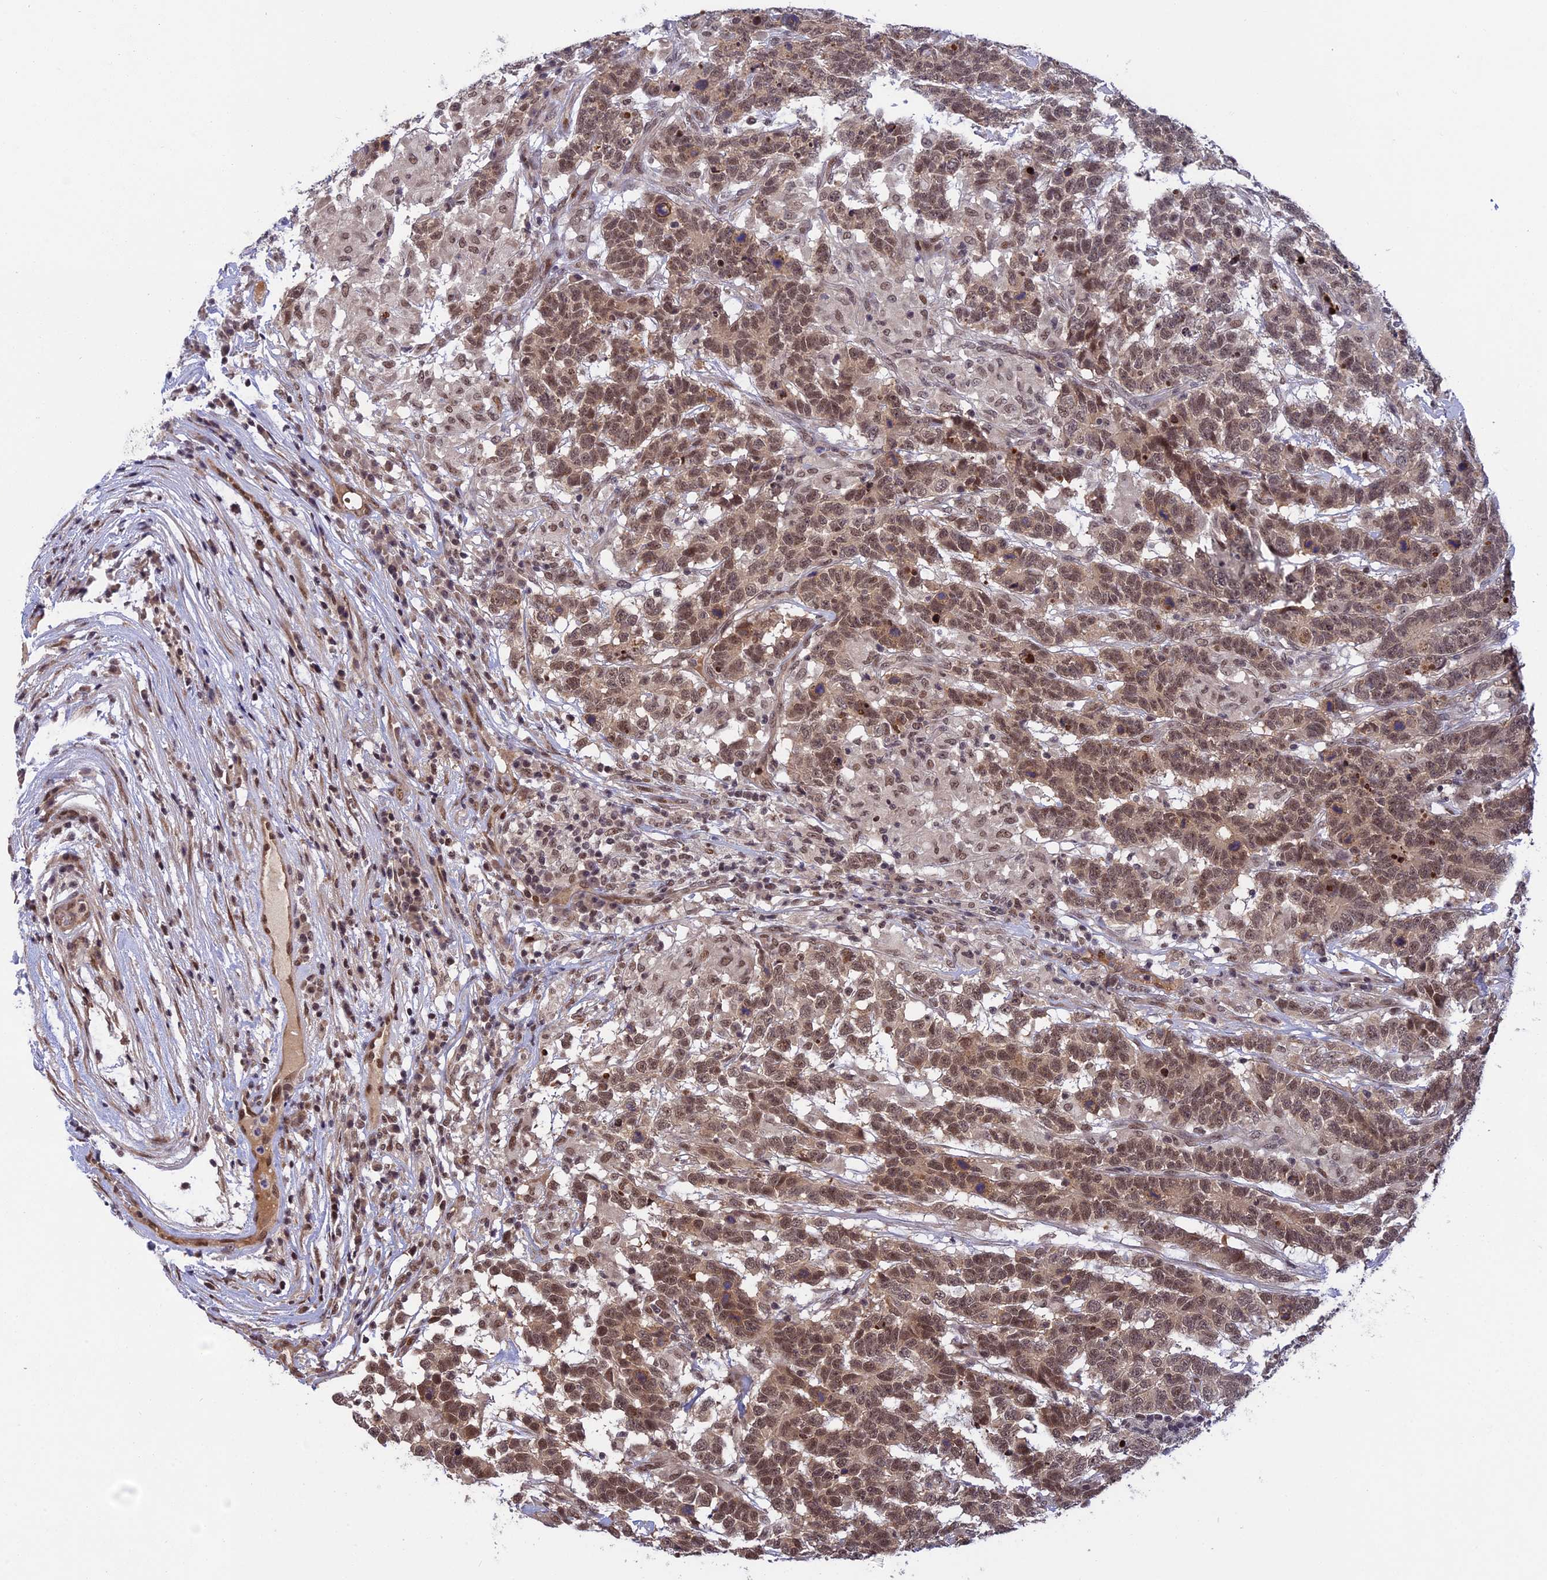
{"staining": {"intensity": "moderate", "quantity": ">75%", "location": "nuclear"}, "tissue": "testis cancer", "cell_type": "Tumor cells", "image_type": "cancer", "snomed": [{"axis": "morphology", "description": "Carcinoma, Embryonal, NOS"}, {"axis": "topography", "description": "Testis"}], "caption": "Embryonal carcinoma (testis) stained for a protein demonstrates moderate nuclear positivity in tumor cells.", "gene": "POLR2C", "patient": {"sex": "male", "age": 26}}